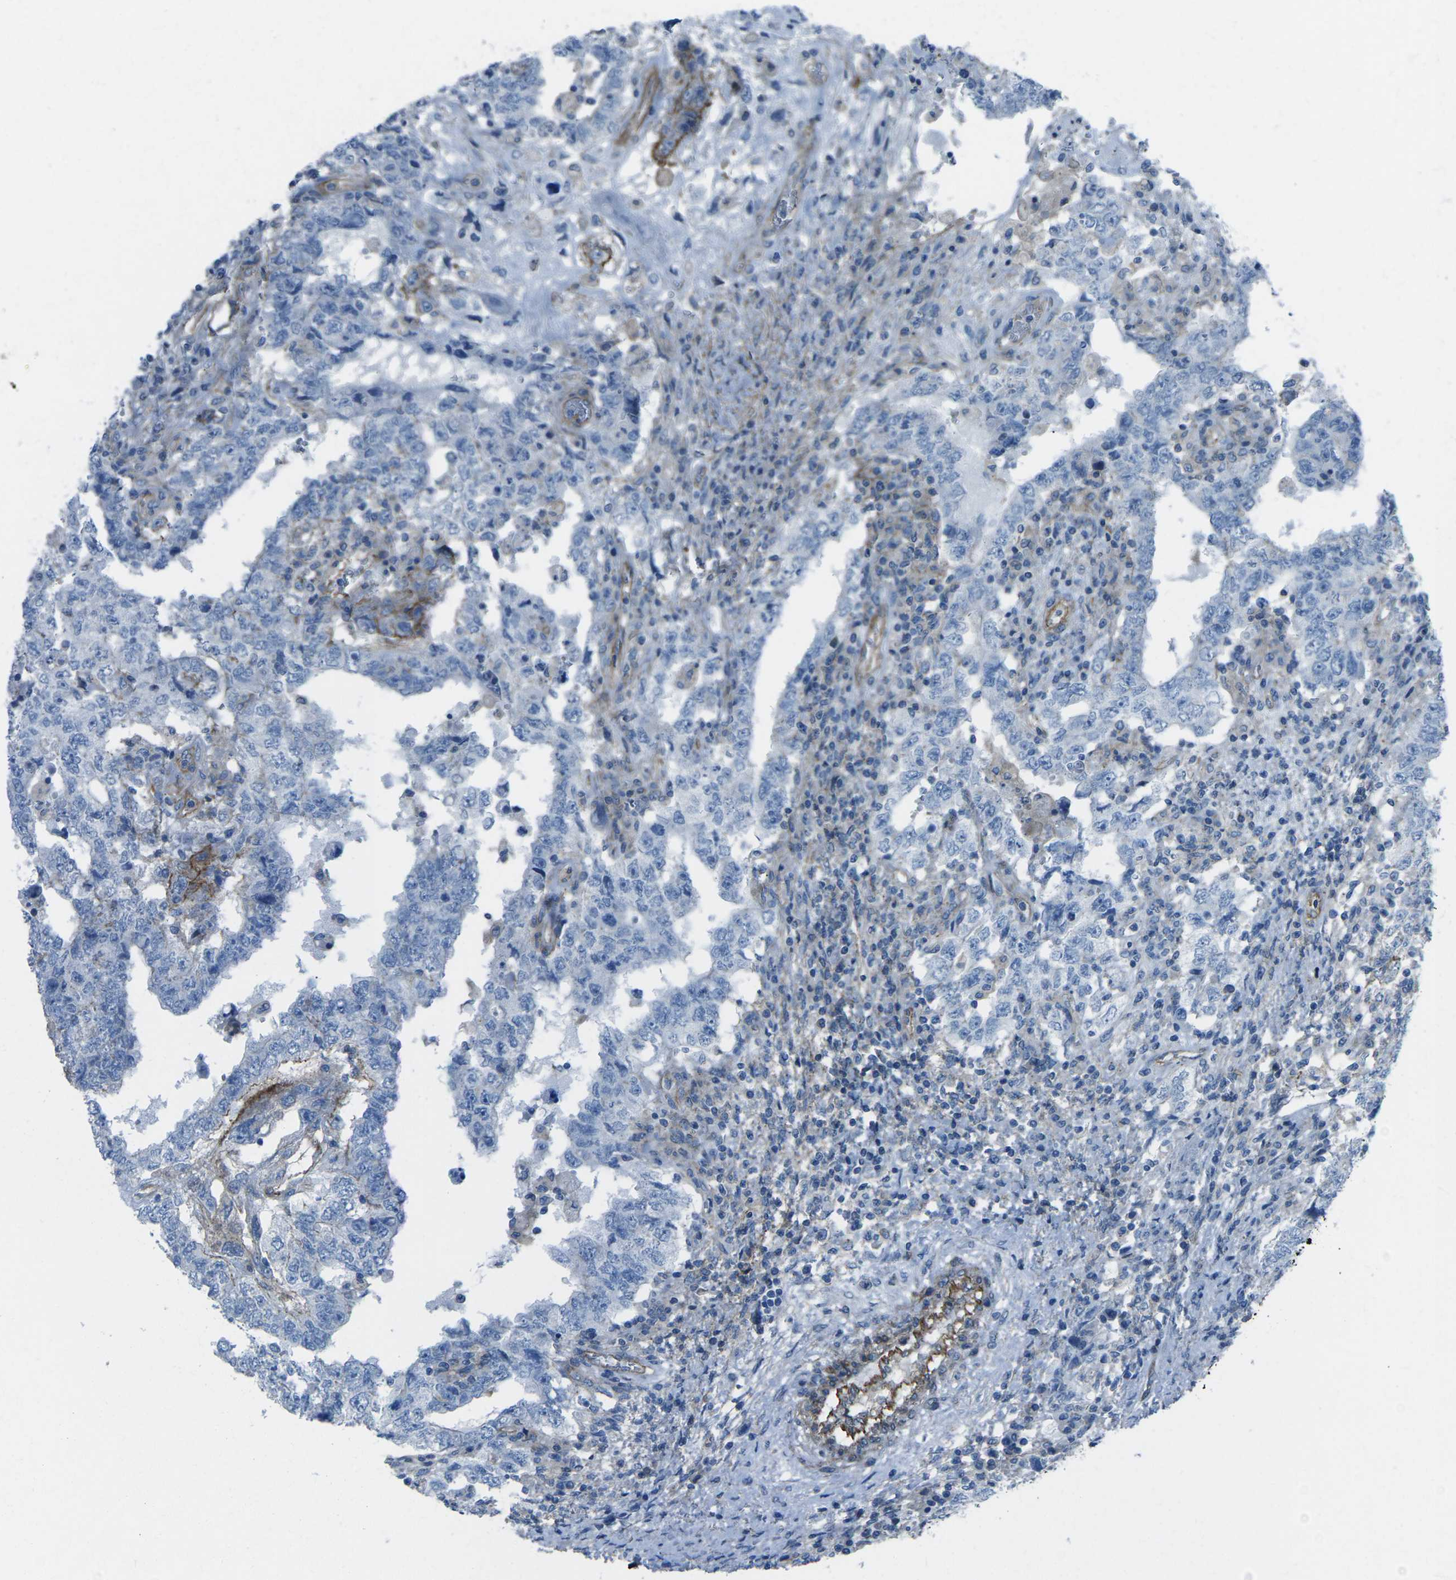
{"staining": {"intensity": "negative", "quantity": "none", "location": "none"}, "tissue": "testis cancer", "cell_type": "Tumor cells", "image_type": "cancer", "snomed": [{"axis": "morphology", "description": "Carcinoma, Embryonal, NOS"}, {"axis": "topography", "description": "Testis"}], "caption": "Immunohistochemistry (IHC) of human embryonal carcinoma (testis) demonstrates no positivity in tumor cells.", "gene": "UTRN", "patient": {"sex": "male", "age": 26}}